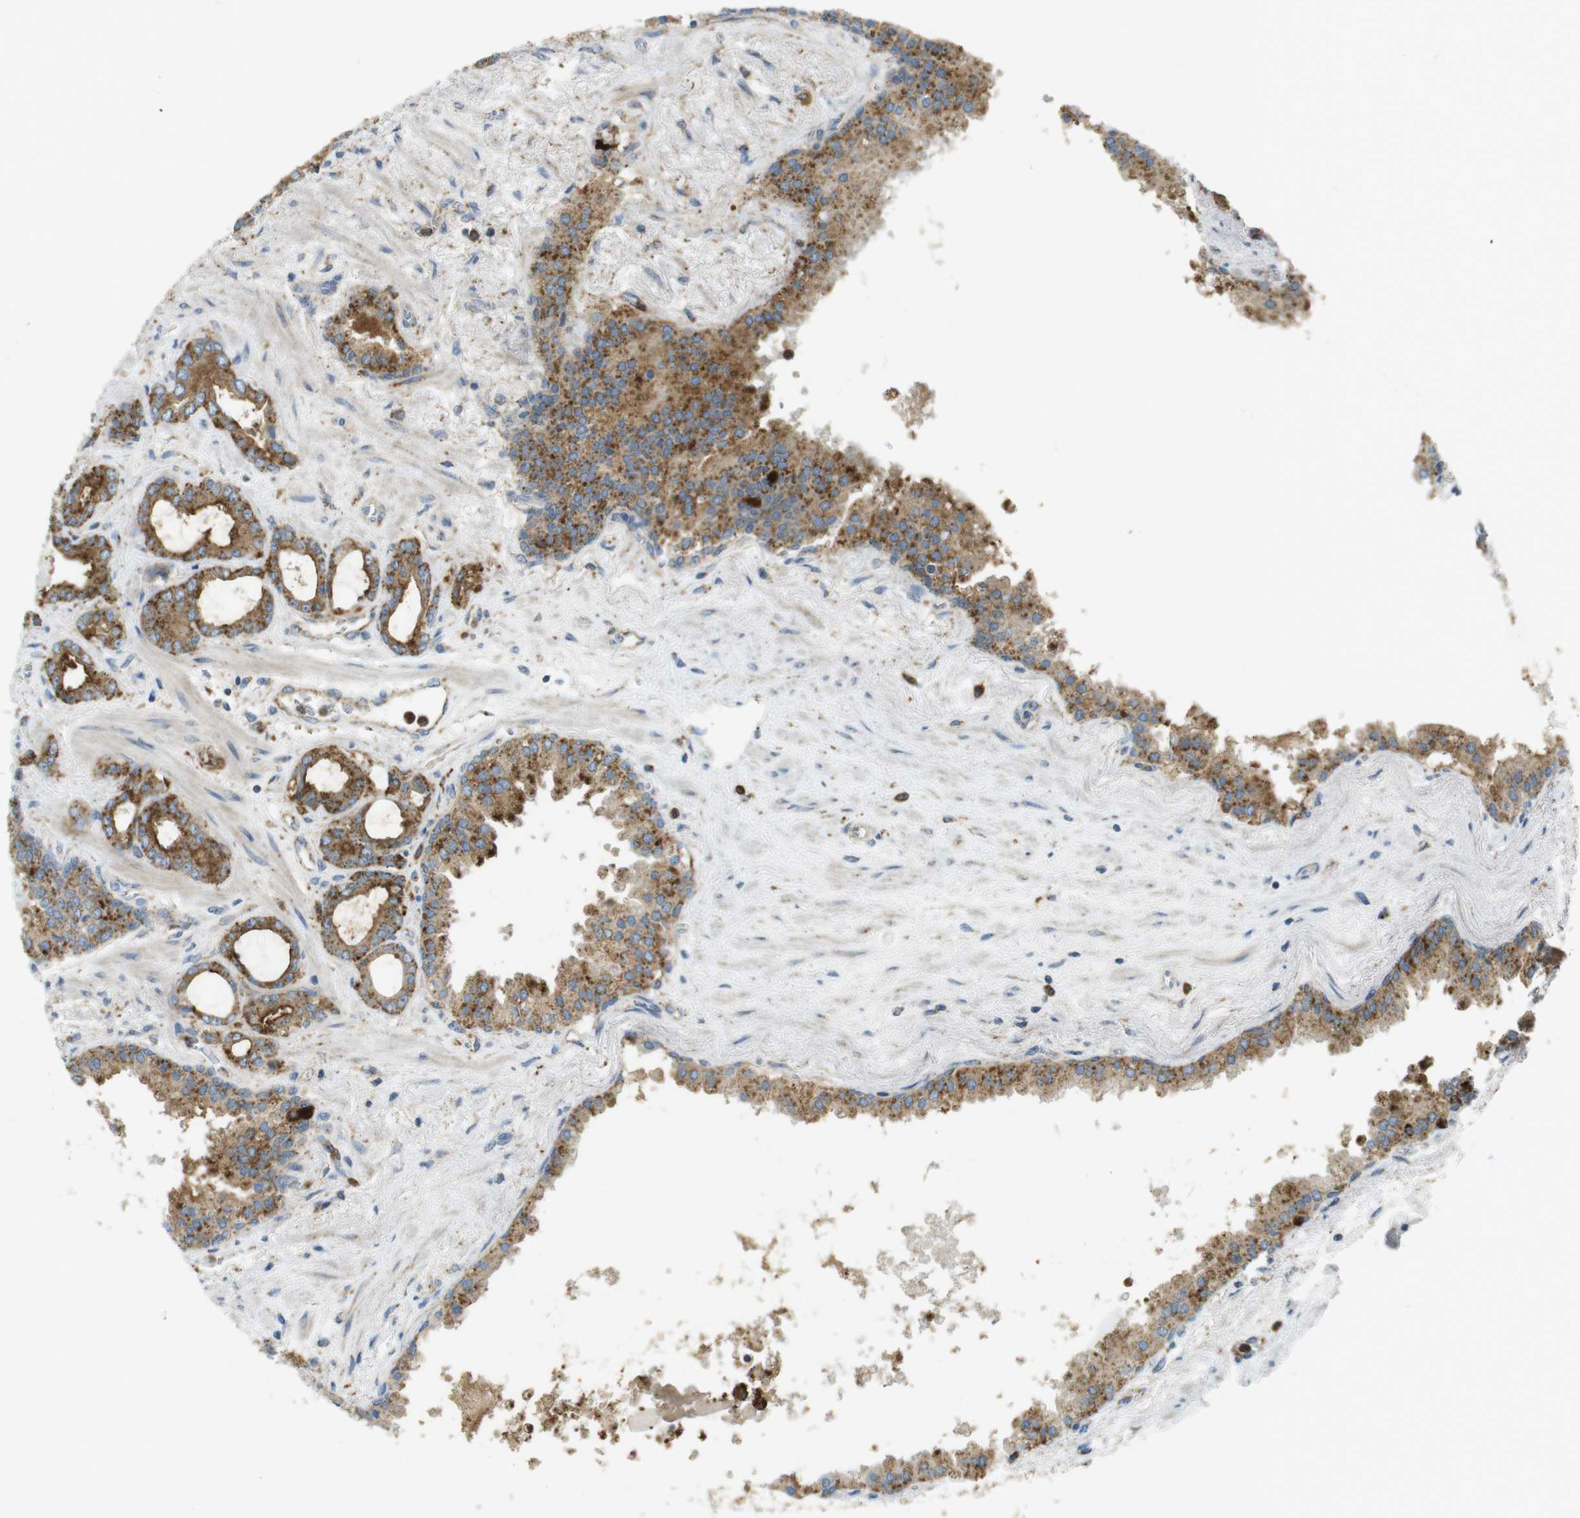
{"staining": {"intensity": "moderate", "quantity": ">75%", "location": "cytoplasmic/membranous"}, "tissue": "prostate cancer", "cell_type": "Tumor cells", "image_type": "cancer", "snomed": [{"axis": "morphology", "description": "Adenocarcinoma, Low grade"}, {"axis": "topography", "description": "Prostate"}], "caption": "Immunohistochemistry image of prostate cancer stained for a protein (brown), which exhibits medium levels of moderate cytoplasmic/membranous expression in approximately >75% of tumor cells.", "gene": "LAMP1", "patient": {"sex": "male", "age": 60}}